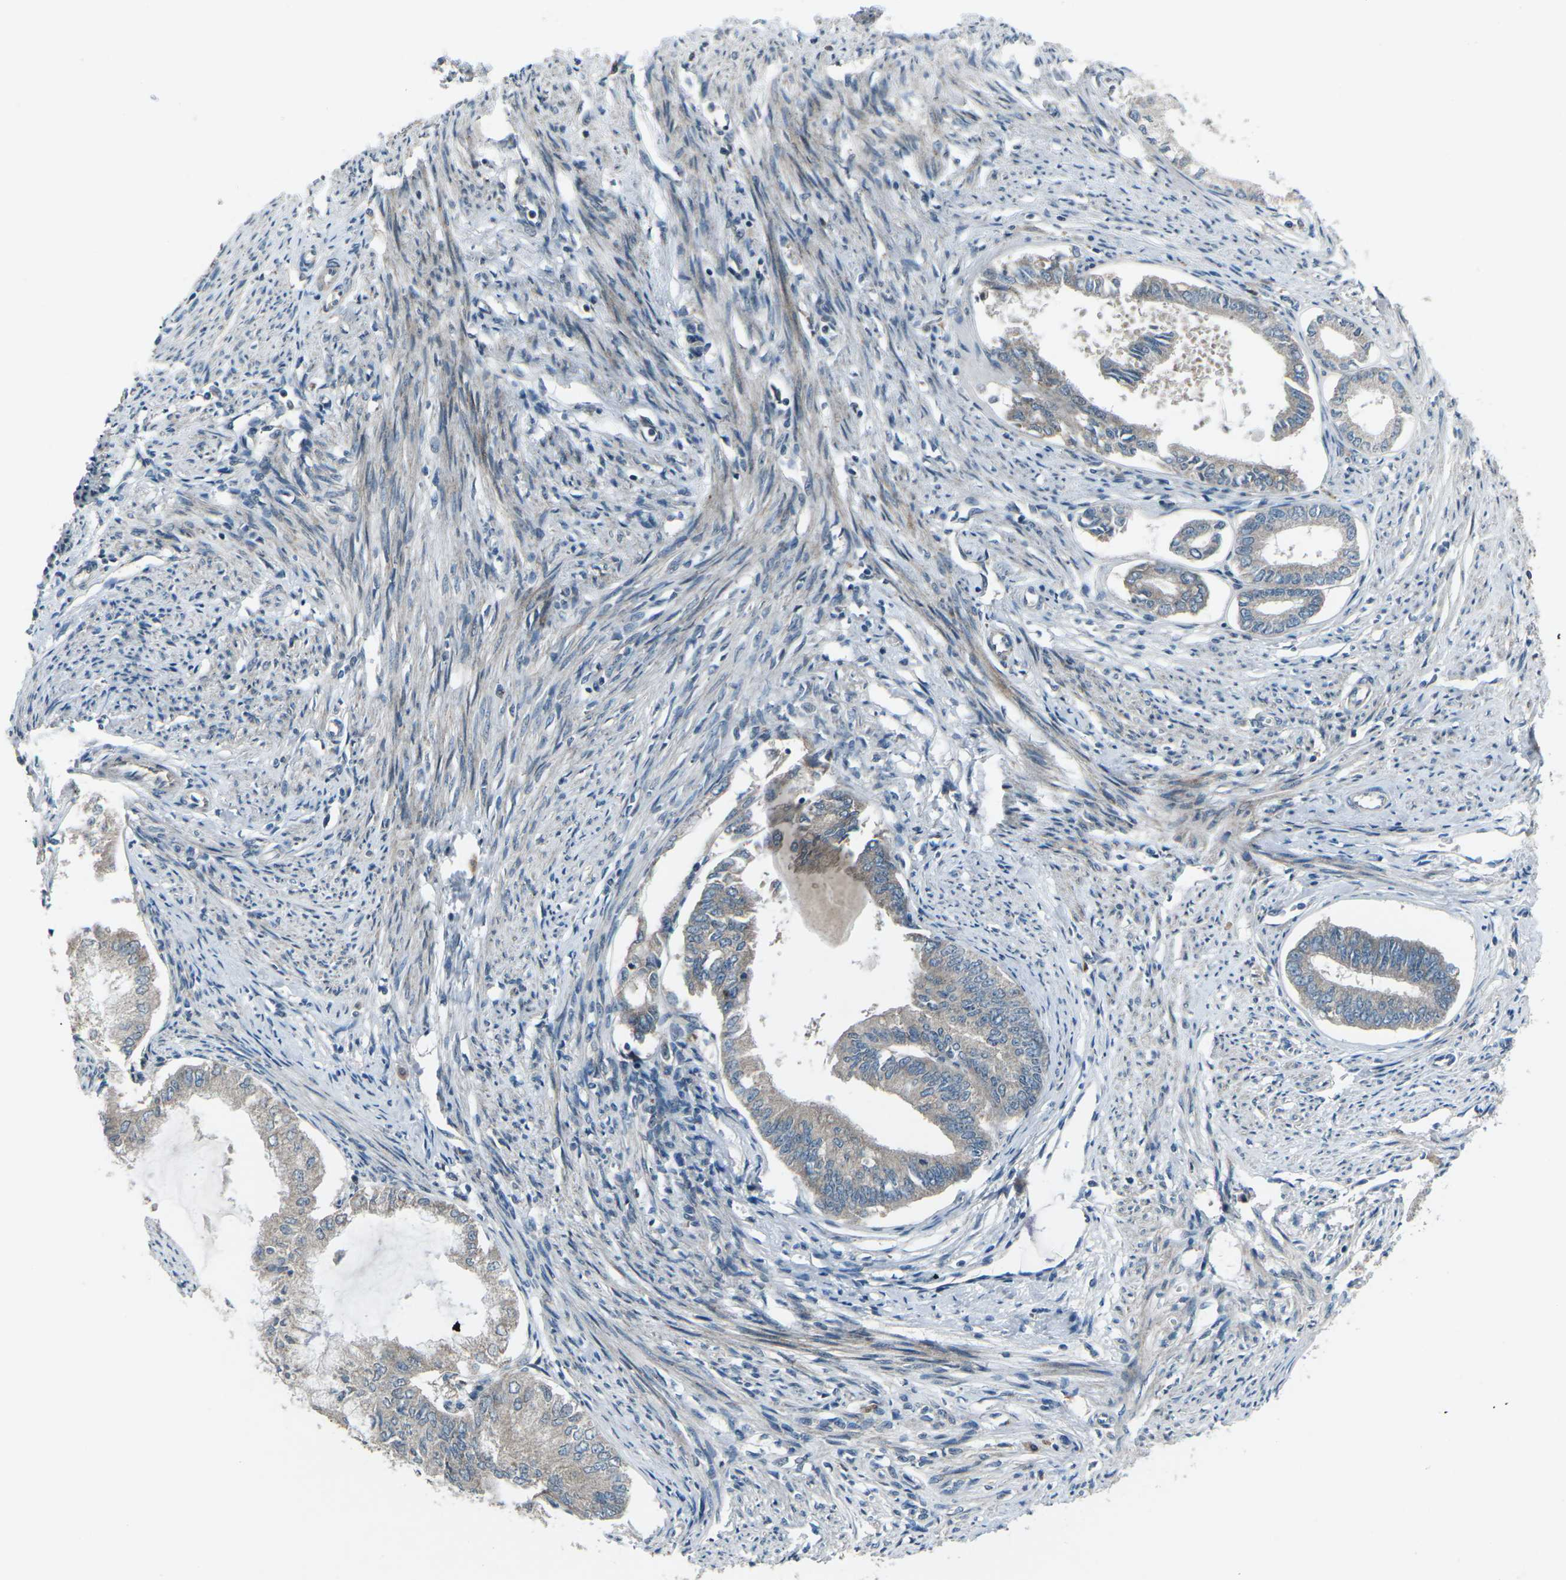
{"staining": {"intensity": "weak", "quantity": ">75%", "location": "cytoplasmic/membranous"}, "tissue": "endometrial cancer", "cell_type": "Tumor cells", "image_type": "cancer", "snomed": [{"axis": "morphology", "description": "Adenocarcinoma, NOS"}, {"axis": "topography", "description": "Endometrium"}], "caption": "Endometrial cancer (adenocarcinoma) stained with a brown dye exhibits weak cytoplasmic/membranous positive positivity in approximately >75% of tumor cells.", "gene": "CDK16", "patient": {"sex": "female", "age": 86}}